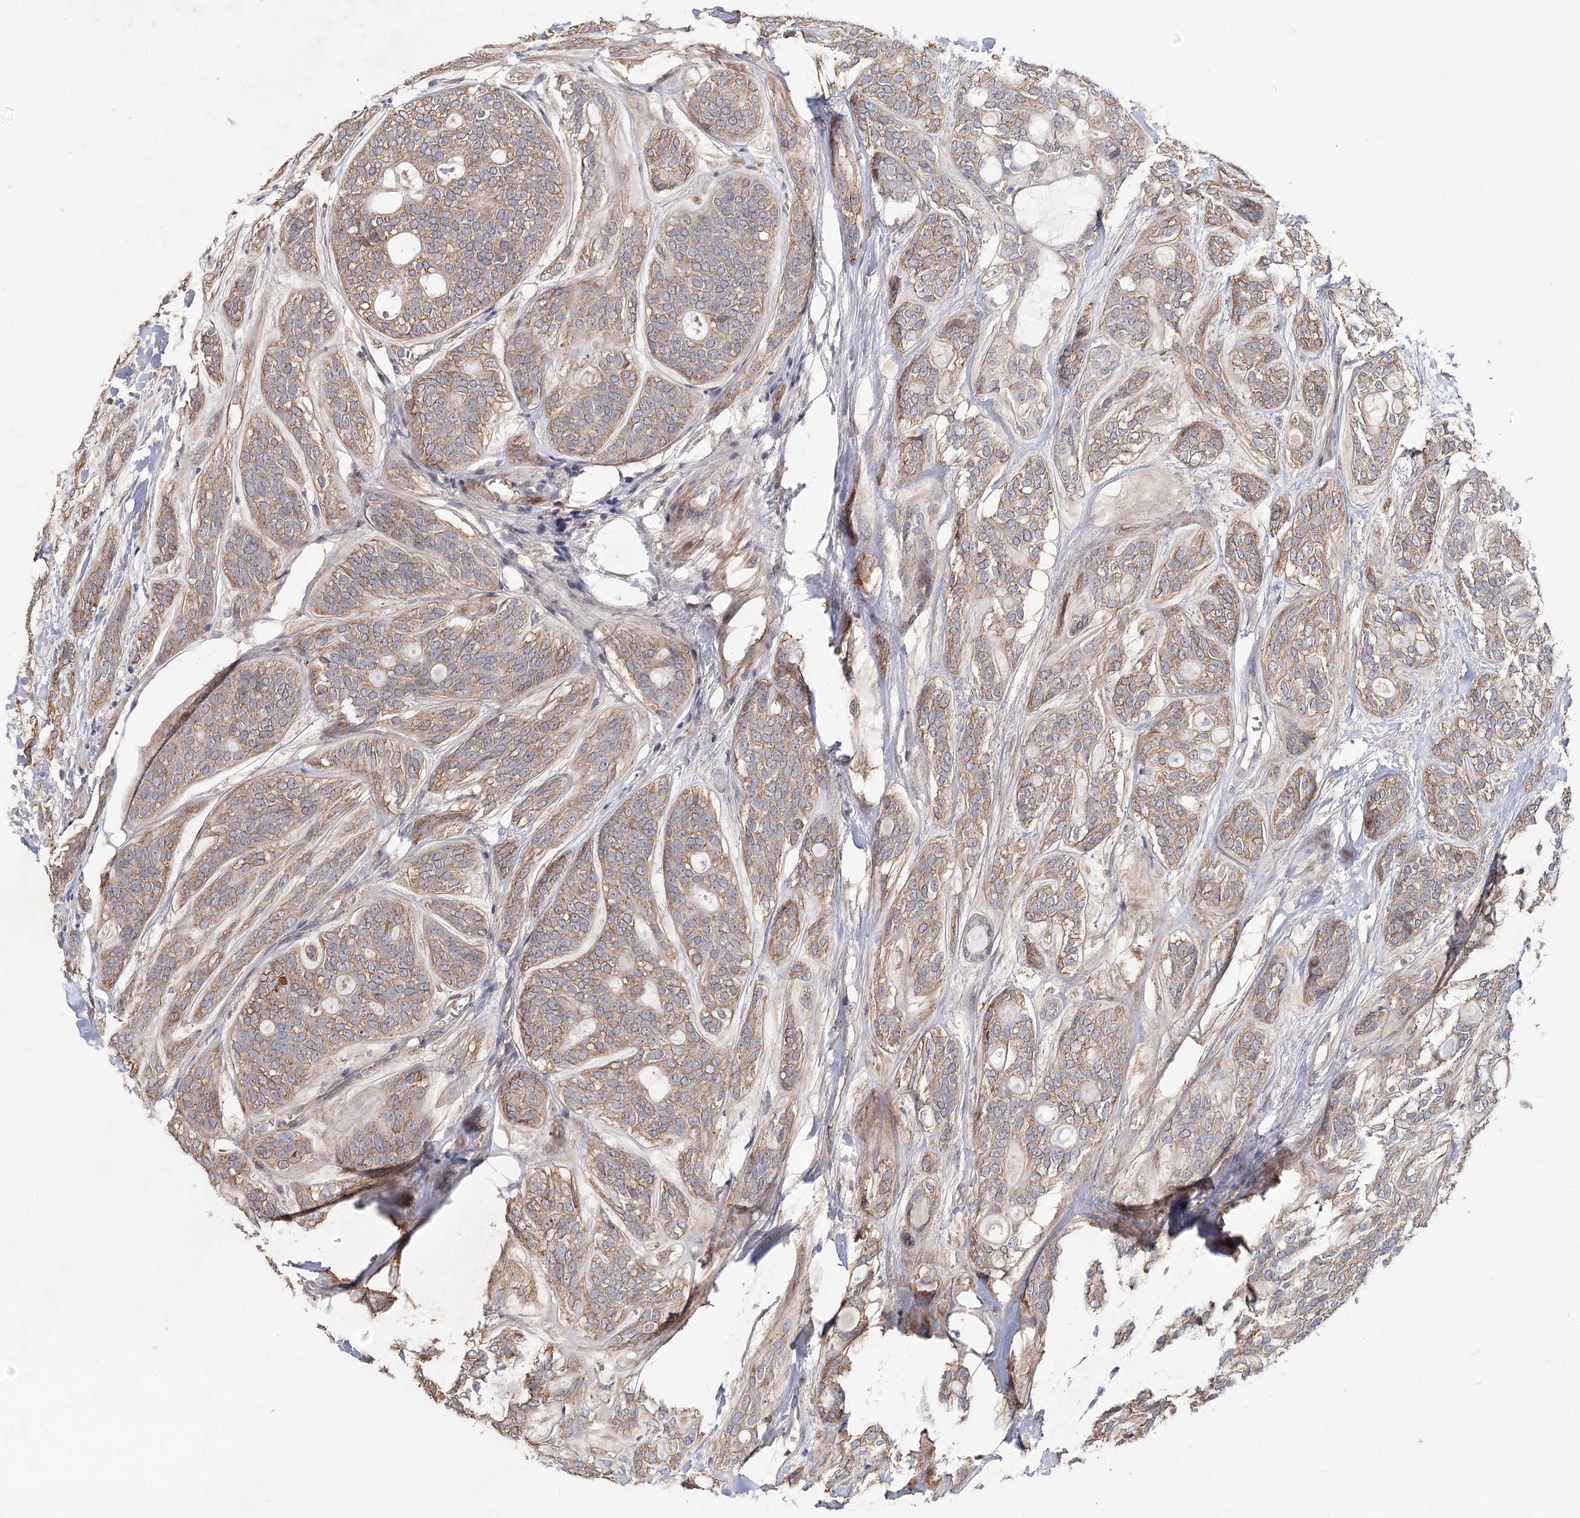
{"staining": {"intensity": "moderate", "quantity": "25%-75%", "location": "cytoplasmic/membranous"}, "tissue": "head and neck cancer", "cell_type": "Tumor cells", "image_type": "cancer", "snomed": [{"axis": "morphology", "description": "Adenocarcinoma, NOS"}, {"axis": "topography", "description": "Head-Neck"}], "caption": "This image demonstrates head and neck cancer stained with immunohistochemistry (IHC) to label a protein in brown. The cytoplasmic/membranous of tumor cells show moderate positivity for the protein. Nuclei are counter-stained blue.", "gene": "TMEM218", "patient": {"sex": "male", "age": 66}}